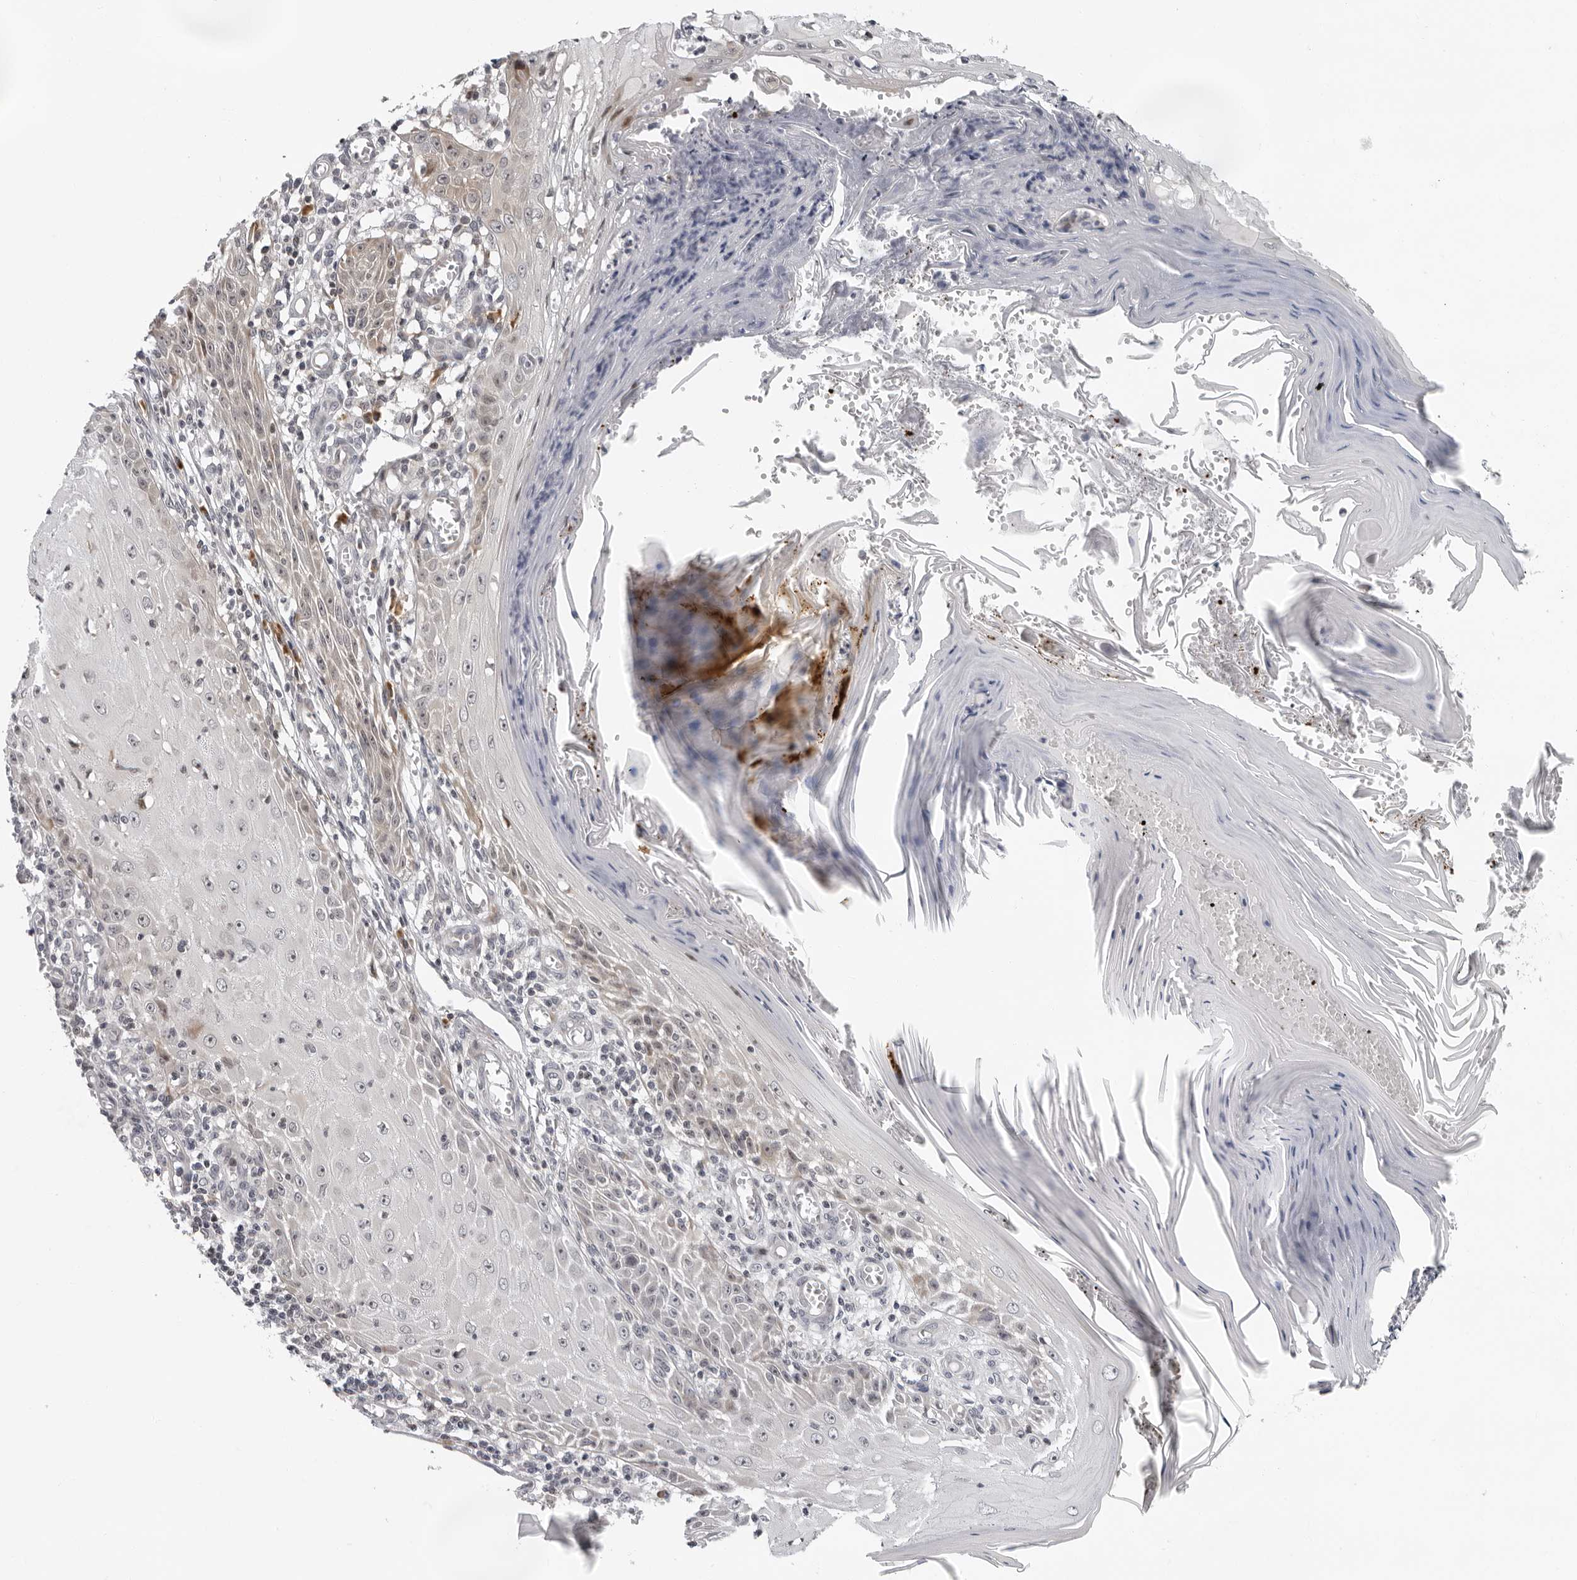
{"staining": {"intensity": "moderate", "quantity": "<25%", "location": "cytoplasmic/membranous"}, "tissue": "skin cancer", "cell_type": "Tumor cells", "image_type": "cancer", "snomed": [{"axis": "morphology", "description": "Squamous cell carcinoma, NOS"}, {"axis": "topography", "description": "Skin"}], "caption": "Protein staining of skin cancer (squamous cell carcinoma) tissue reveals moderate cytoplasmic/membranous staining in about <25% of tumor cells.", "gene": "PIP4K2C", "patient": {"sex": "female", "age": 73}}